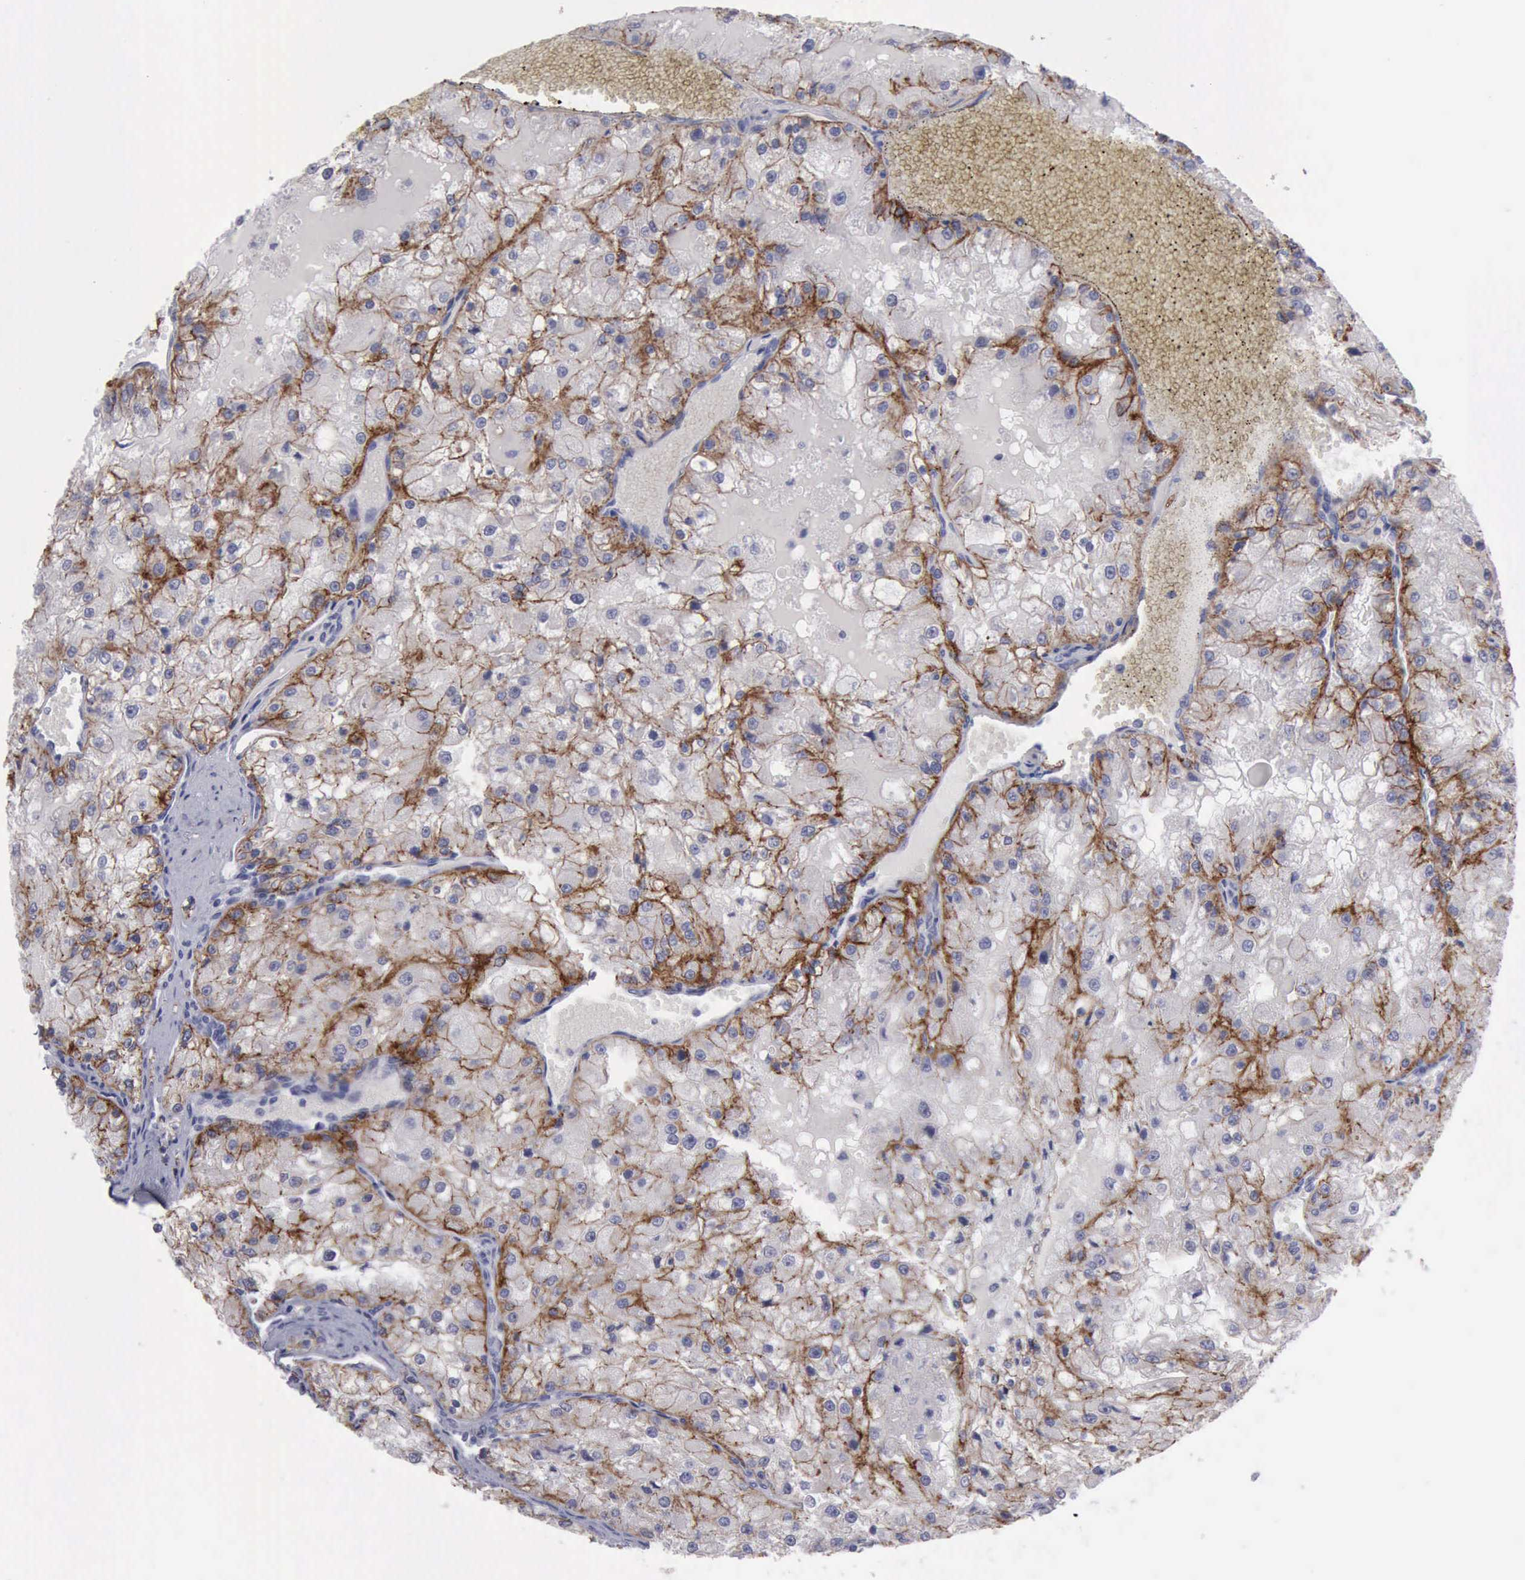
{"staining": {"intensity": "moderate", "quantity": "25%-75%", "location": "cytoplasmic/membranous"}, "tissue": "renal cancer", "cell_type": "Tumor cells", "image_type": "cancer", "snomed": [{"axis": "morphology", "description": "Adenocarcinoma, NOS"}, {"axis": "topography", "description": "Kidney"}], "caption": "Immunohistochemistry (IHC) photomicrograph of neoplastic tissue: human renal cancer (adenocarcinoma) stained using IHC demonstrates medium levels of moderate protein expression localized specifically in the cytoplasmic/membranous of tumor cells, appearing as a cytoplasmic/membranous brown color.", "gene": "CDH2", "patient": {"sex": "female", "age": 74}}